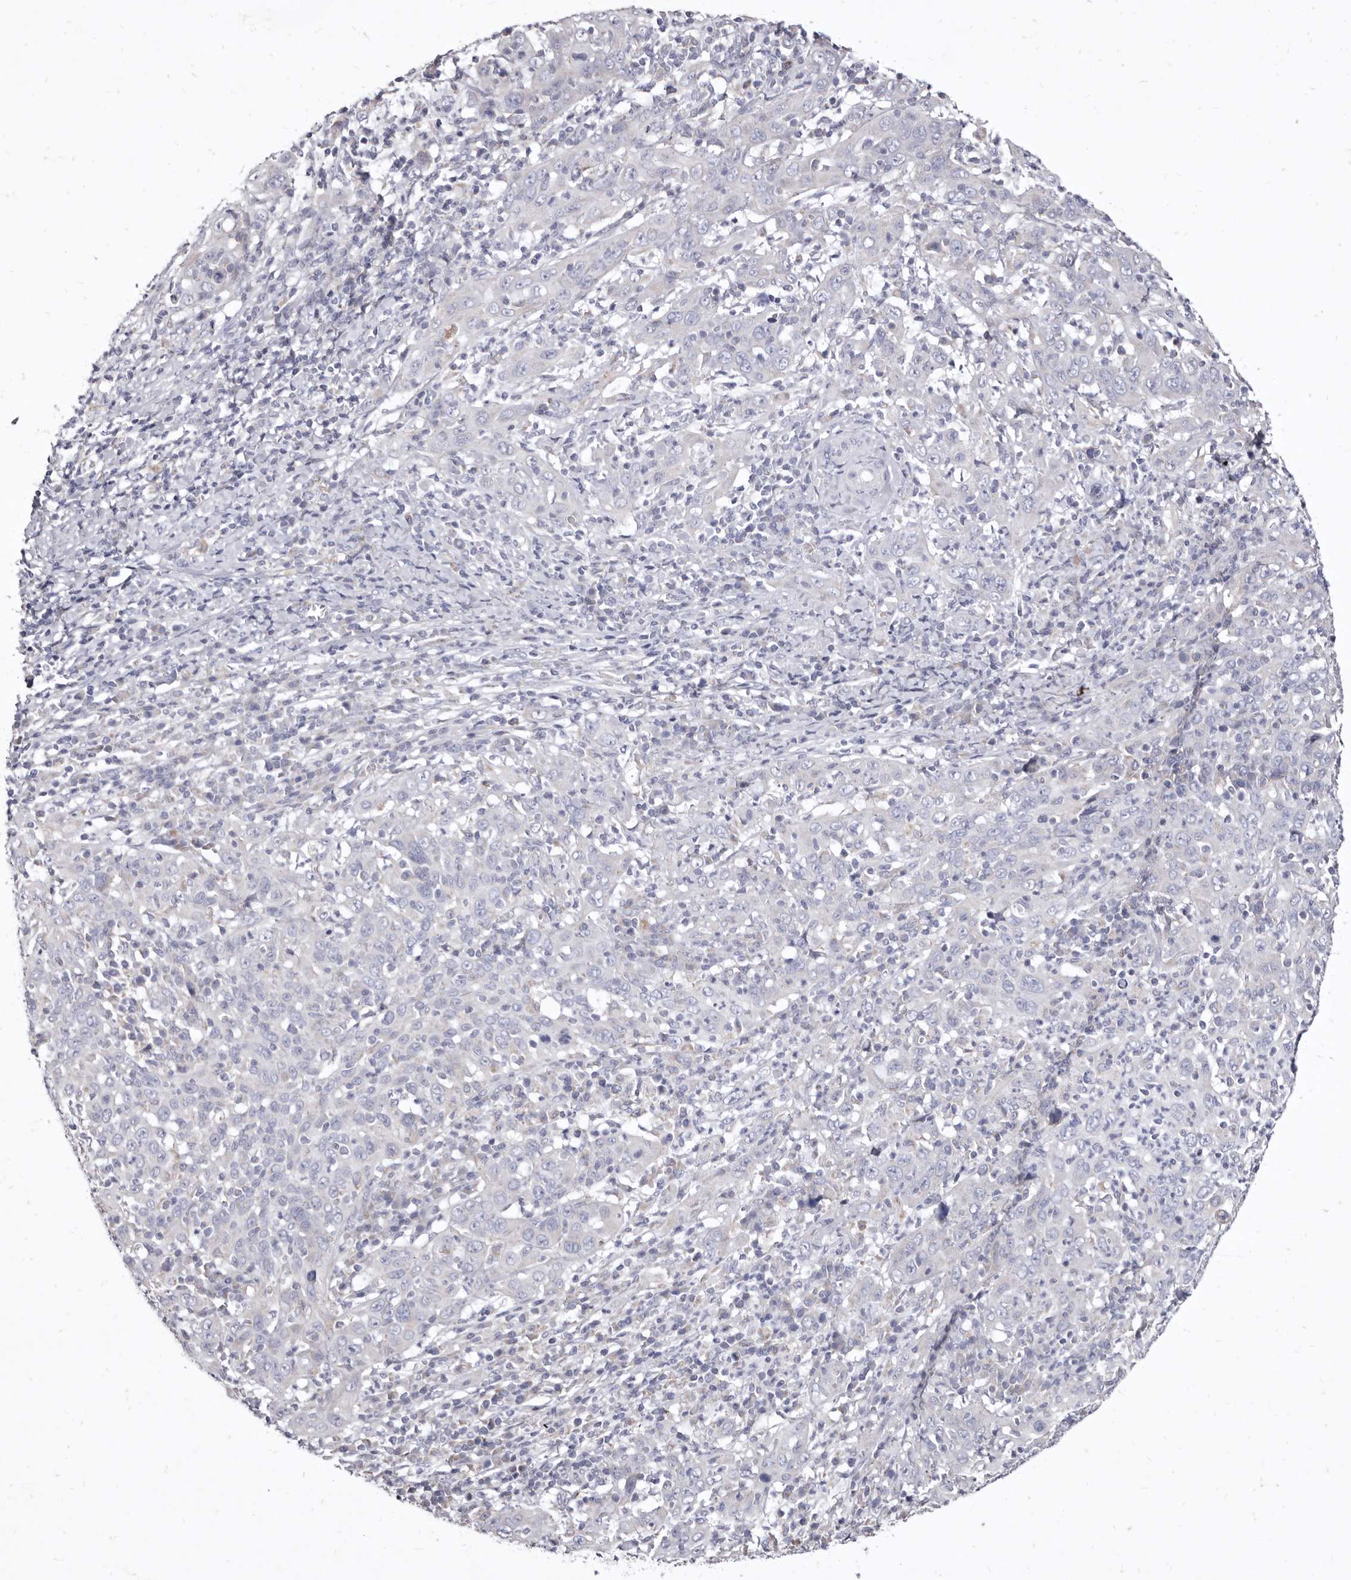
{"staining": {"intensity": "negative", "quantity": "none", "location": "none"}, "tissue": "cervical cancer", "cell_type": "Tumor cells", "image_type": "cancer", "snomed": [{"axis": "morphology", "description": "Squamous cell carcinoma, NOS"}, {"axis": "topography", "description": "Cervix"}], "caption": "Immunohistochemical staining of human cervical cancer (squamous cell carcinoma) displays no significant positivity in tumor cells.", "gene": "CYP2E1", "patient": {"sex": "female", "age": 46}}